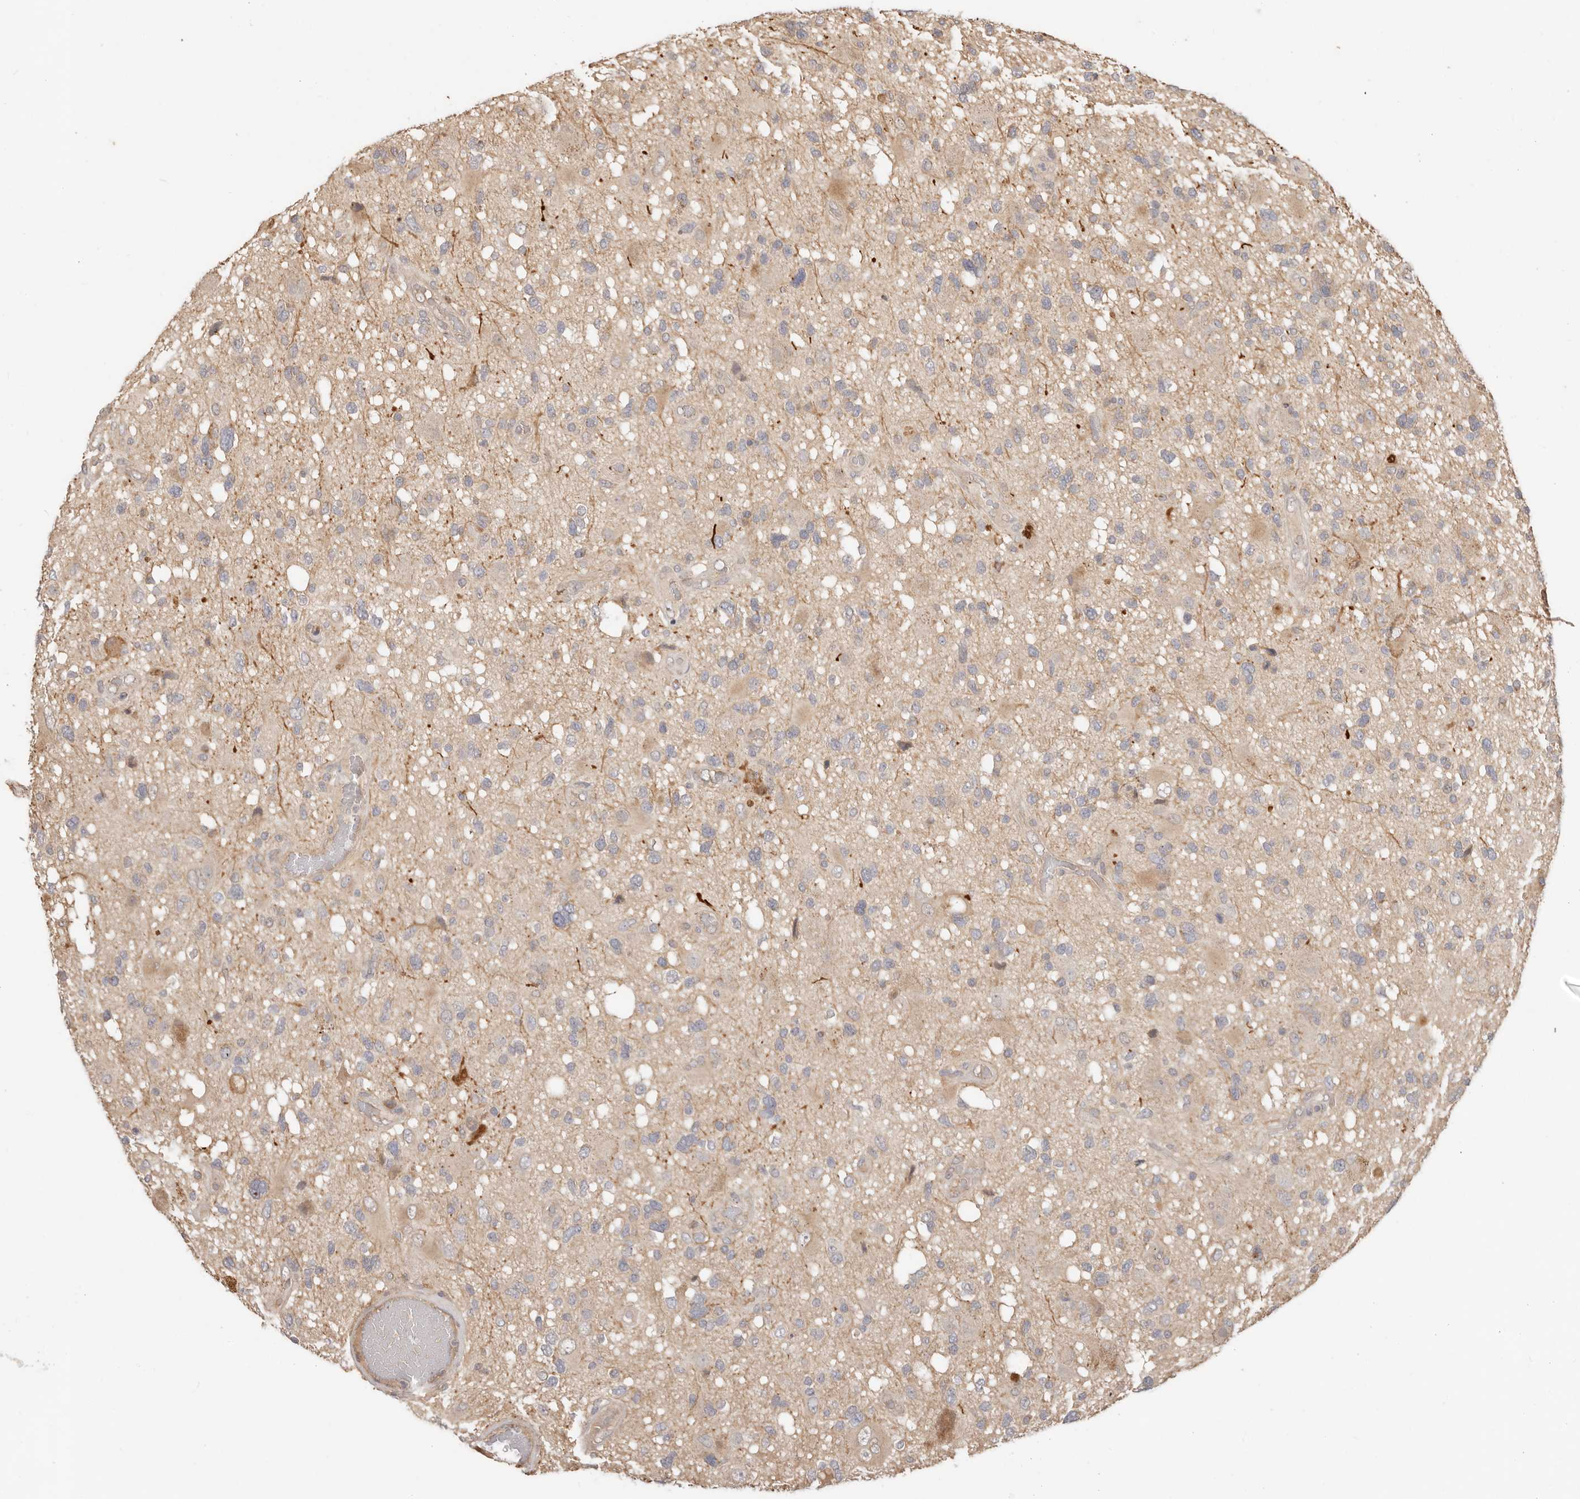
{"staining": {"intensity": "negative", "quantity": "none", "location": "none"}, "tissue": "glioma", "cell_type": "Tumor cells", "image_type": "cancer", "snomed": [{"axis": "morphology", "description": "Glioma, malignant, High grade"}, {"axis": "topography", "description": "Brain"}], "caption": "Immunohistochemical staining of human malignant glioma (high-grade) reveals no significant staining in tumor cells.", "gene": "MTFR2", "patient": {"sex": "male", "age": 33}}